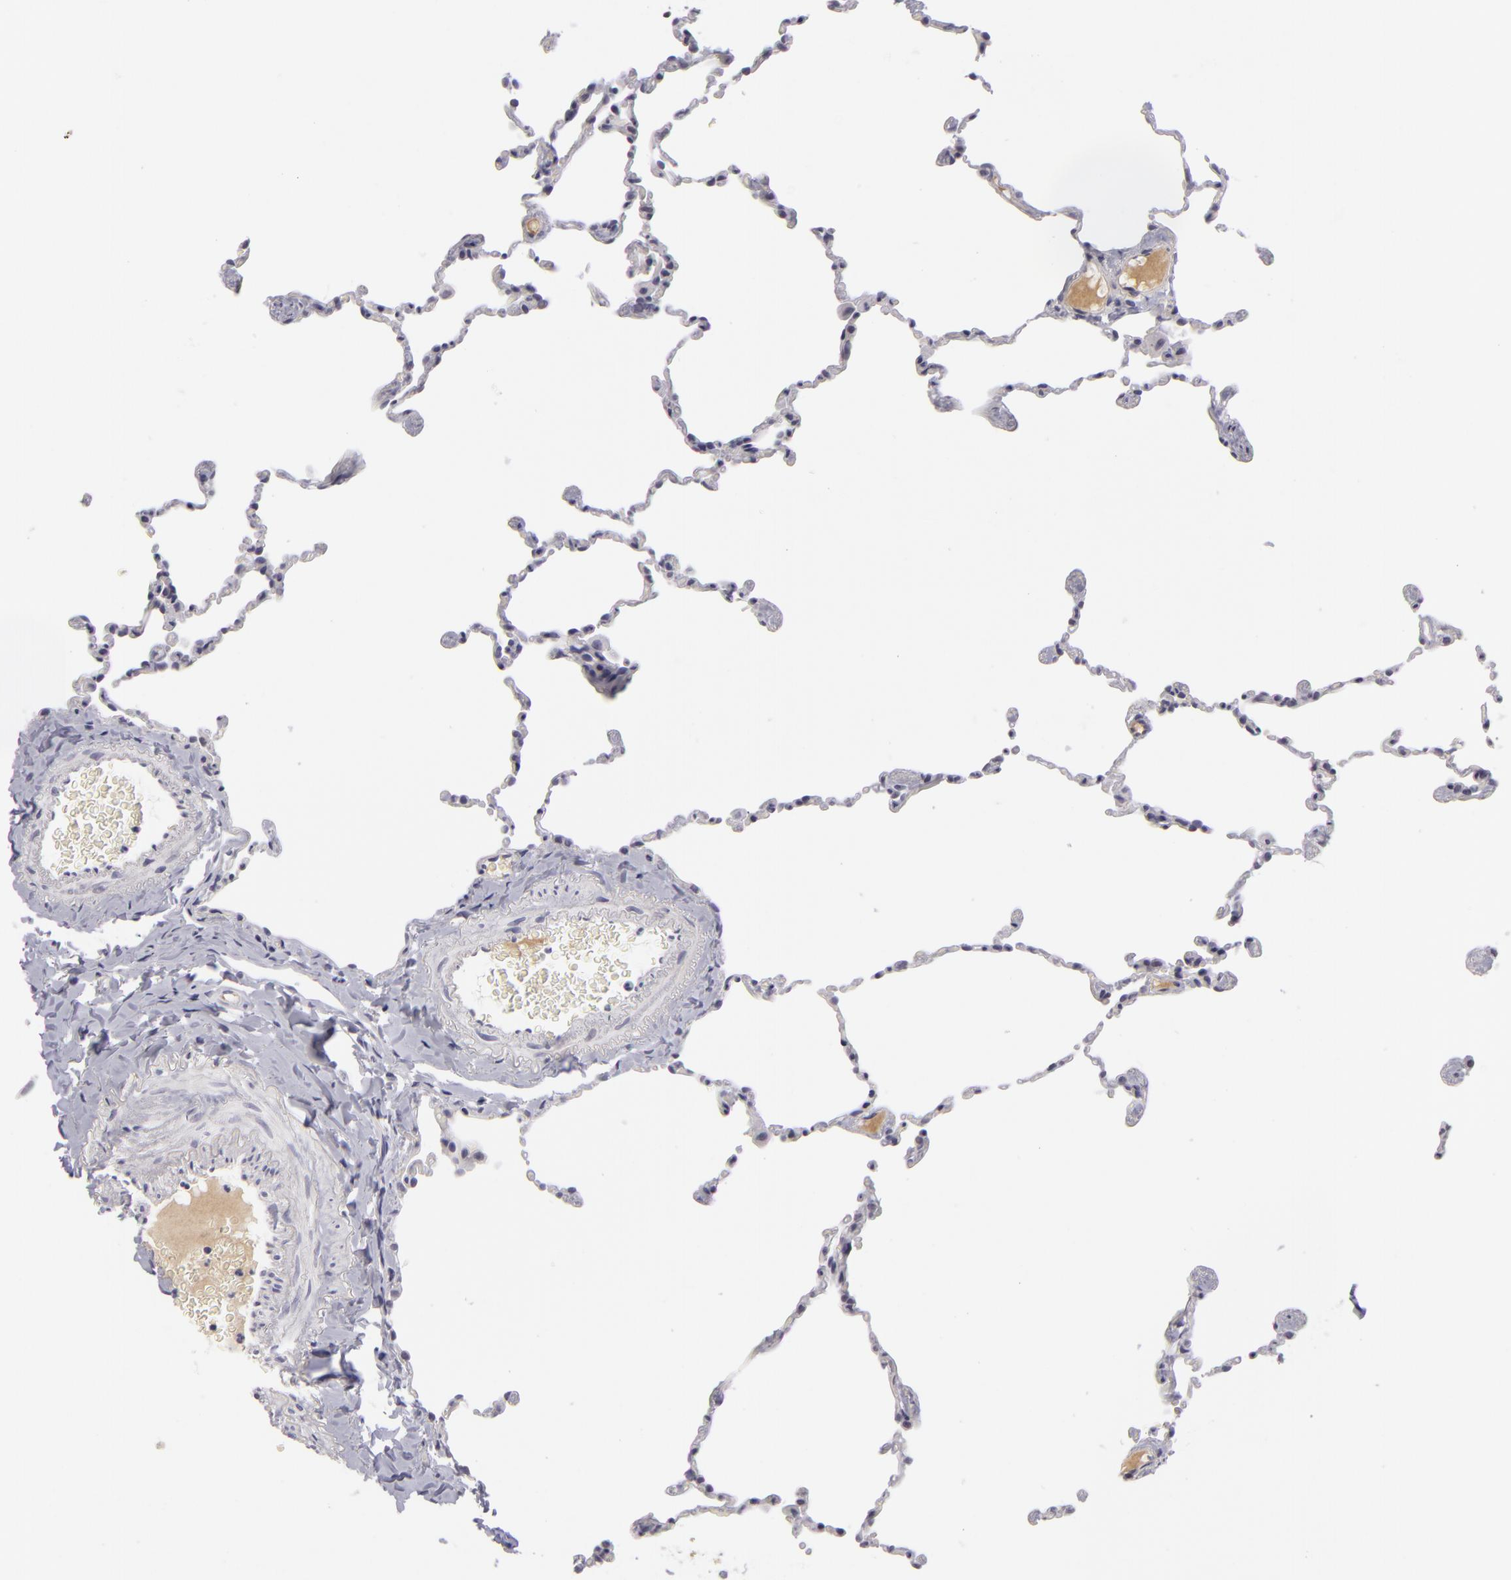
{"staining": {"intensity": "negative", "quantity": "none", "location": "none"}, "tissue": "lung", "cell_type": "Alveolar cells", "image_type": "normal", "snomed": [{"axis": "morphology", "description": "Normal tissue, NOS"}, {"axis": "topography", "description": "Lung"}], "caption": "Protein analysis of benign lung reveals no significant expression in alveolar cells.", "gene": "CTNNB1", "patient": {"sex": "female", "age": 61}}